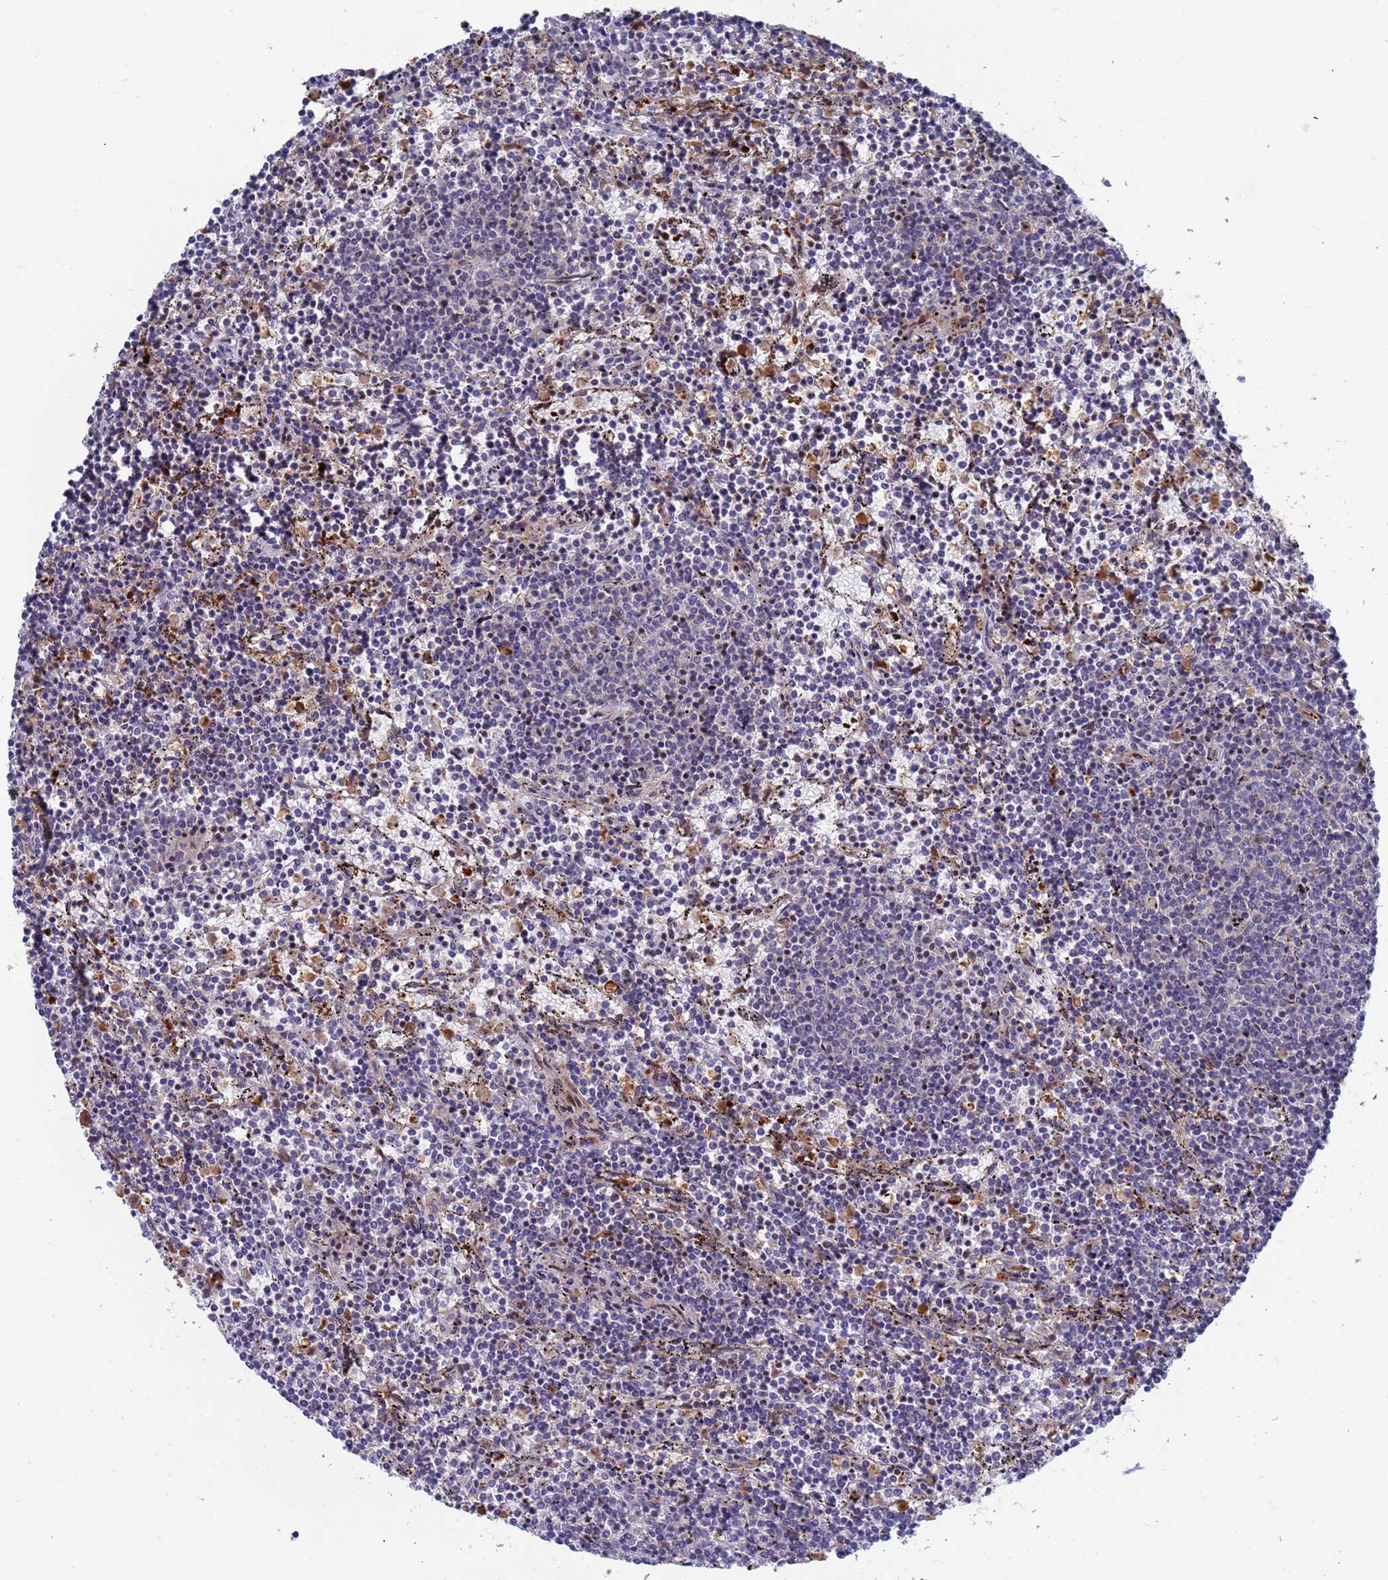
{"staining": {"intensity": "negative", "quantity": "none", "location": "none"}, "tissue": "lymphoma", "cell_type": "Tumor cells", "image_type": "cancer", "snomed": [{"axis": "morphology", "description": "Malignant lymphoma, non-Hodgkin's type, Low grade"}, {"axis": "topography", "description": "Spleen"}], "caption": "Immunohistochemical staining of human lymphoma exhibits no significant staining in tumor cells. (DAB IHC visualized using brightfield microscopy, high magnification).", "gene": "TMBIM6", "patient": {"sex": "female", "age": 50}}